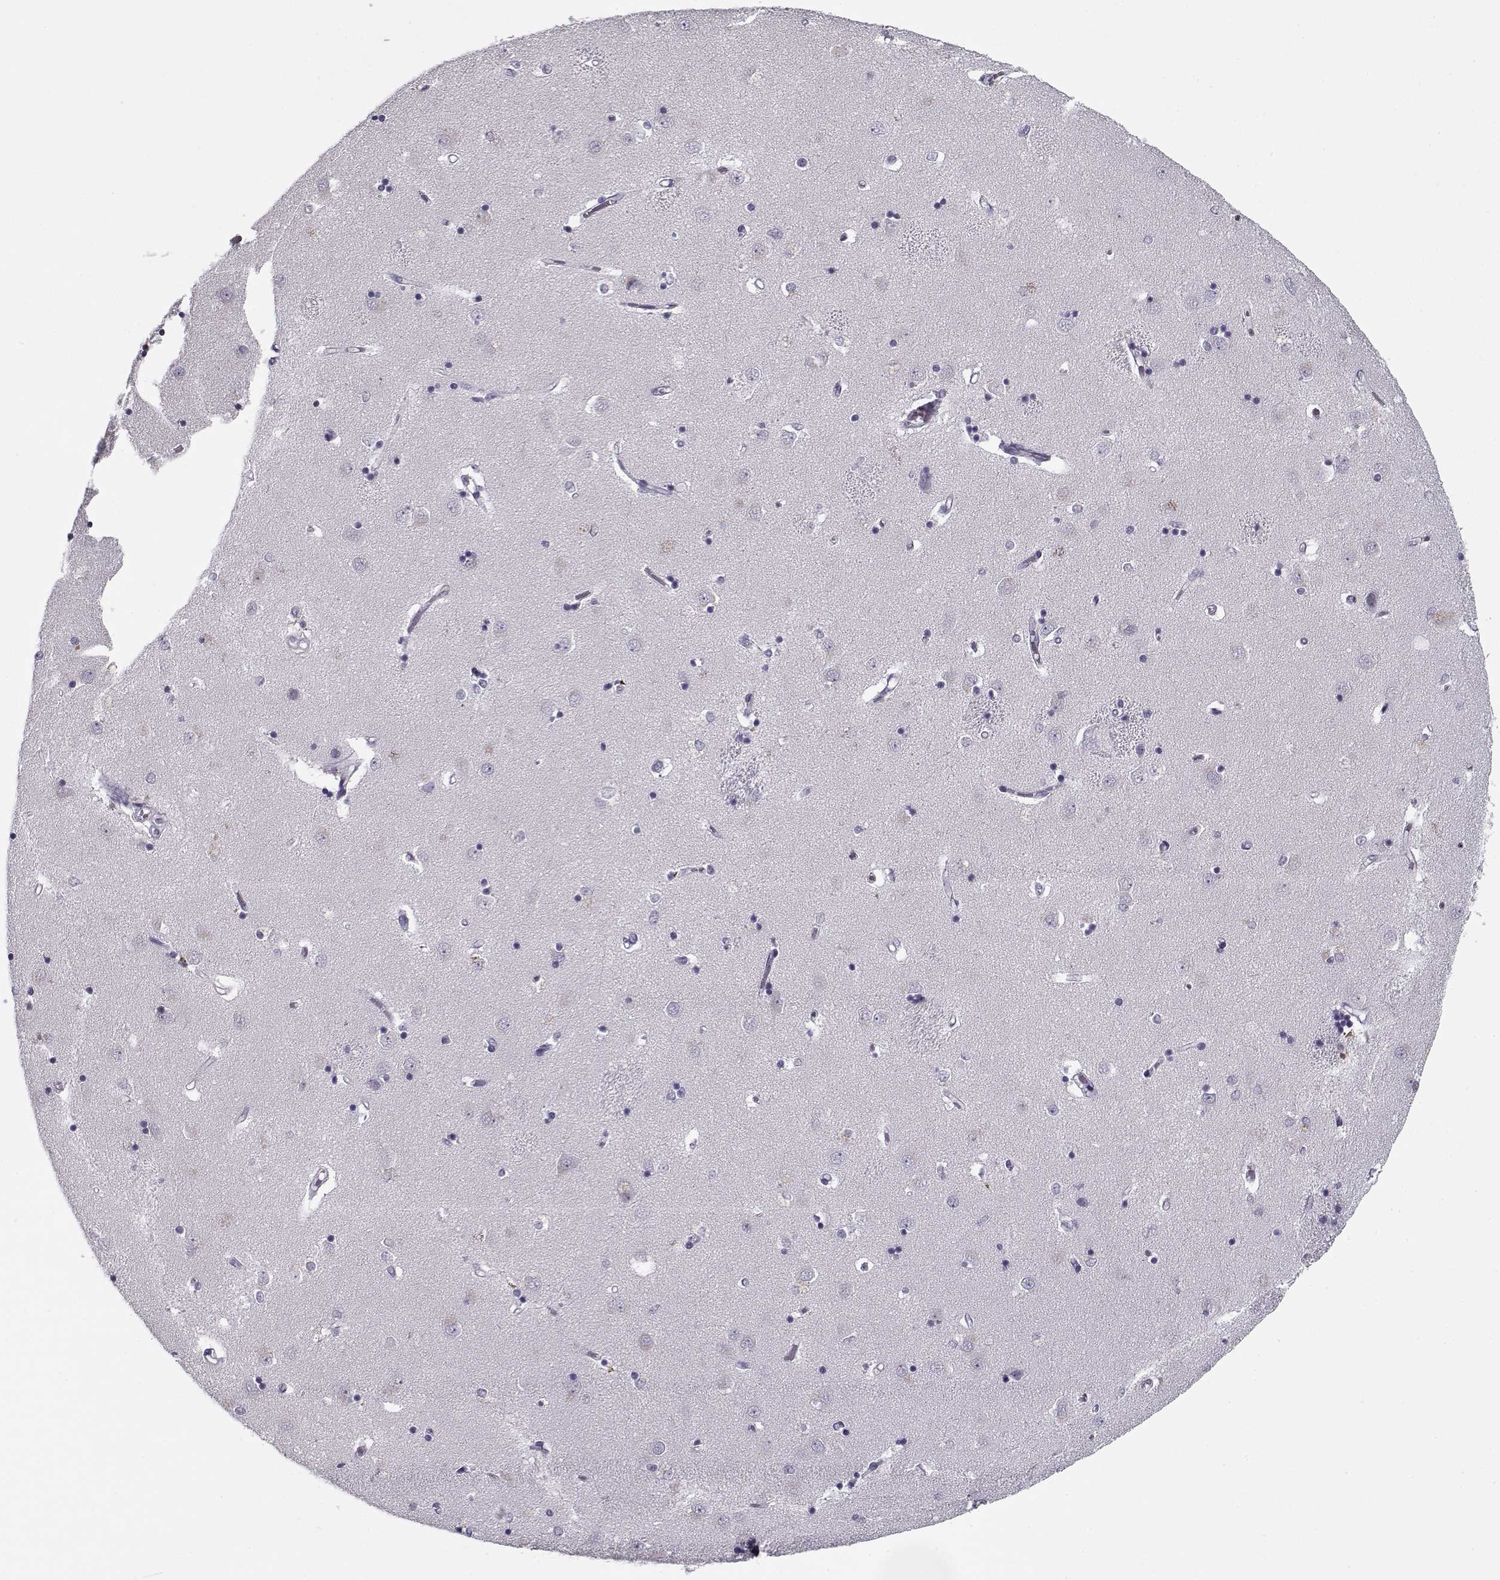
{"staining": {"intensity": "negative", "quantity": "none", "location": "none"}, "tissue": "caudate", "cell_type": "Glial cells", "image_type": "normal", "snomed": [{"axis": "morphology", "description": "Normal tissue, NOS"}, {"axis": "topography", "description": "Lateral ventricle wall"}], "caption": "This is a photomicrograph of immunohistochemistry staining of benign caudate, which shows no staining in glial cells.", "gene": "SPACA9", "patient": {"sex": "male", "age": 54}}